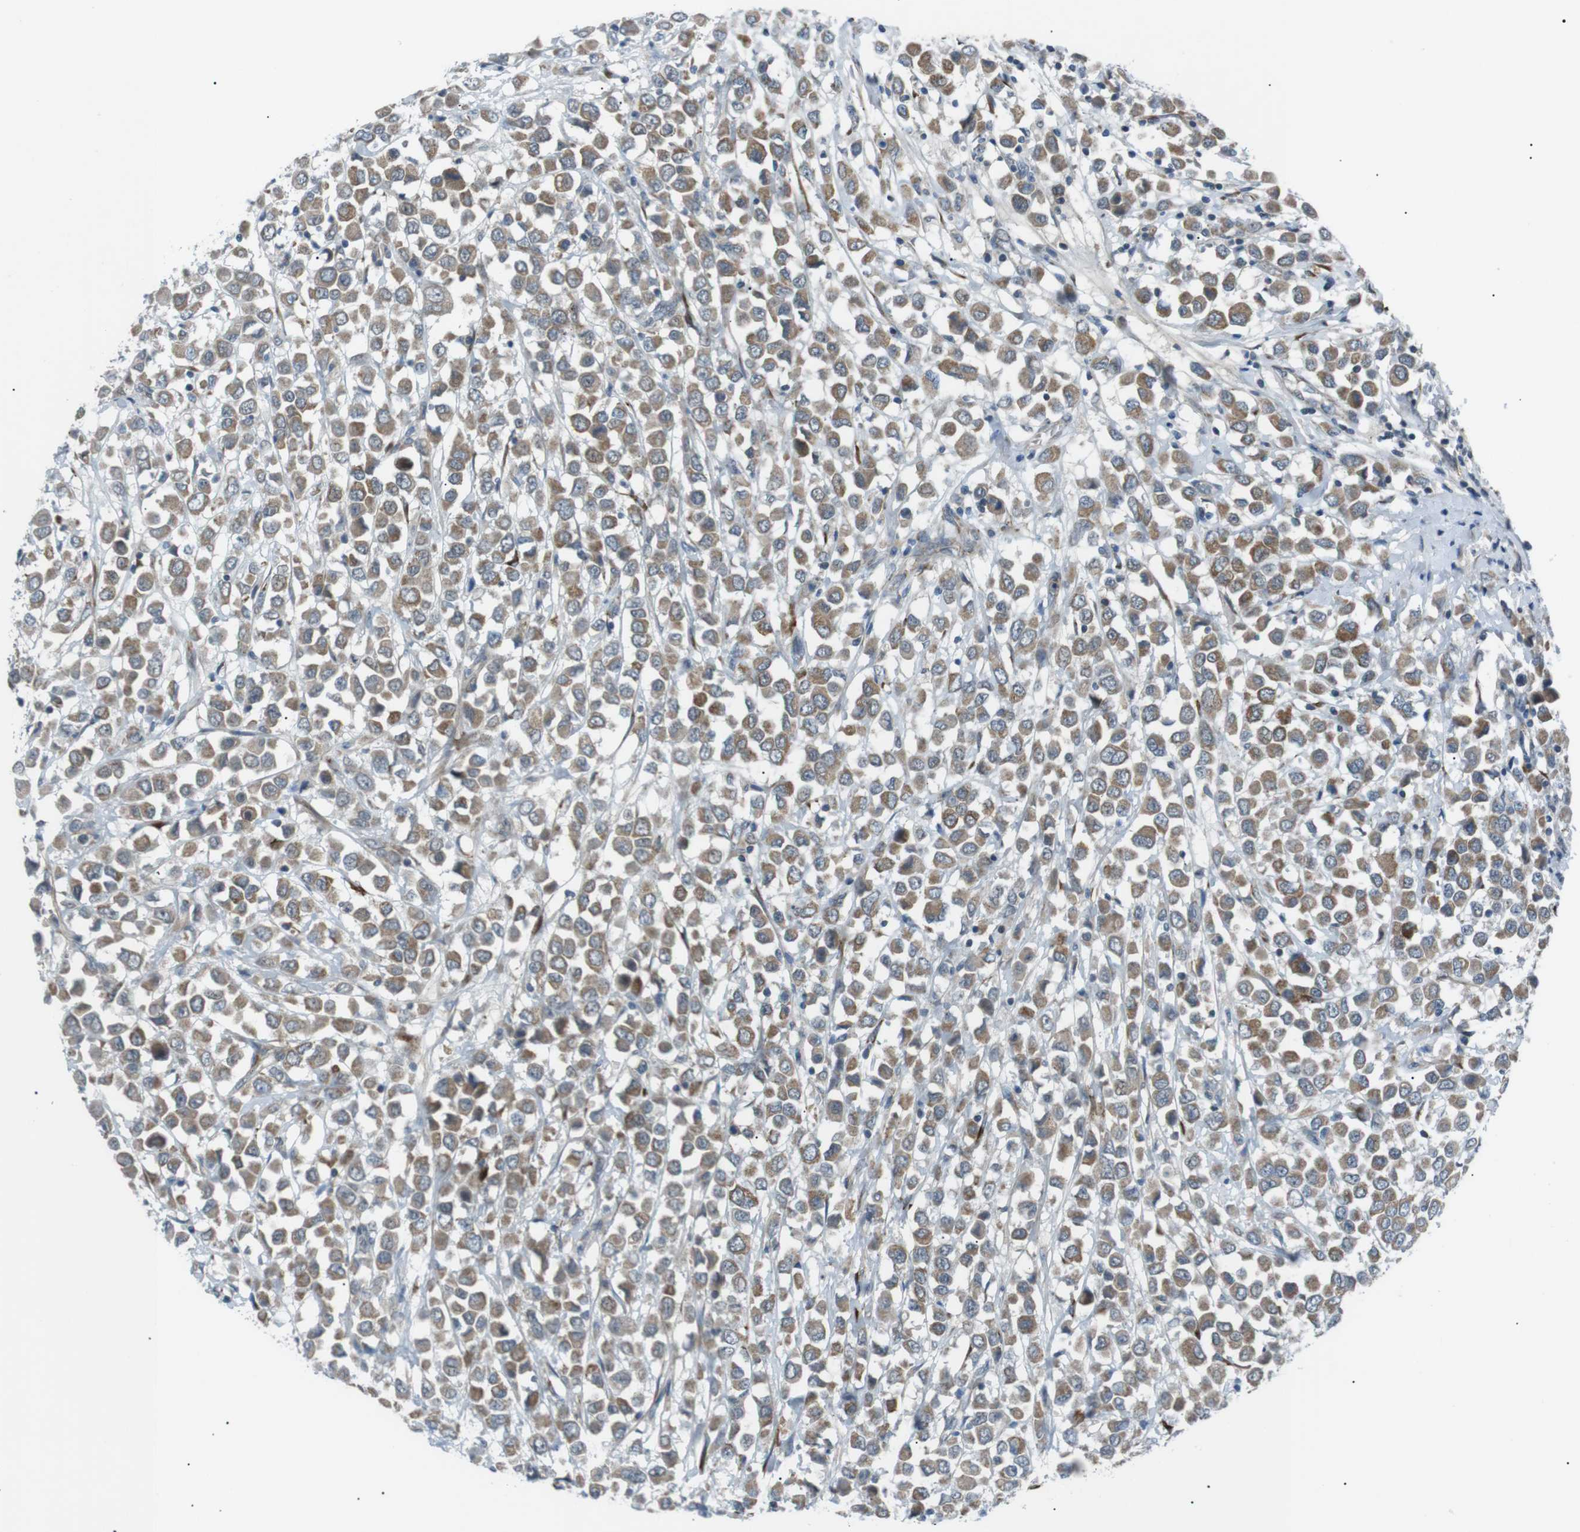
{"staining": {"intensity": "moderate", "quantity": ">75%", "location": "cytoplasmic/membranous"}, "tissue": "breast cancer", "cell_type": "Tumor cells", "image_type": "cancer", "snomed": [{"axis": "morphology", "description": "Duct carcinoma"}, {"axis": "topography", "description": "Breast"}], "caption": "Breast cancer stained with a protein marker displays moderate staining in tumor cells.", "gene": "ARID5B", "patient": {"sex": "female", "age": 61}}